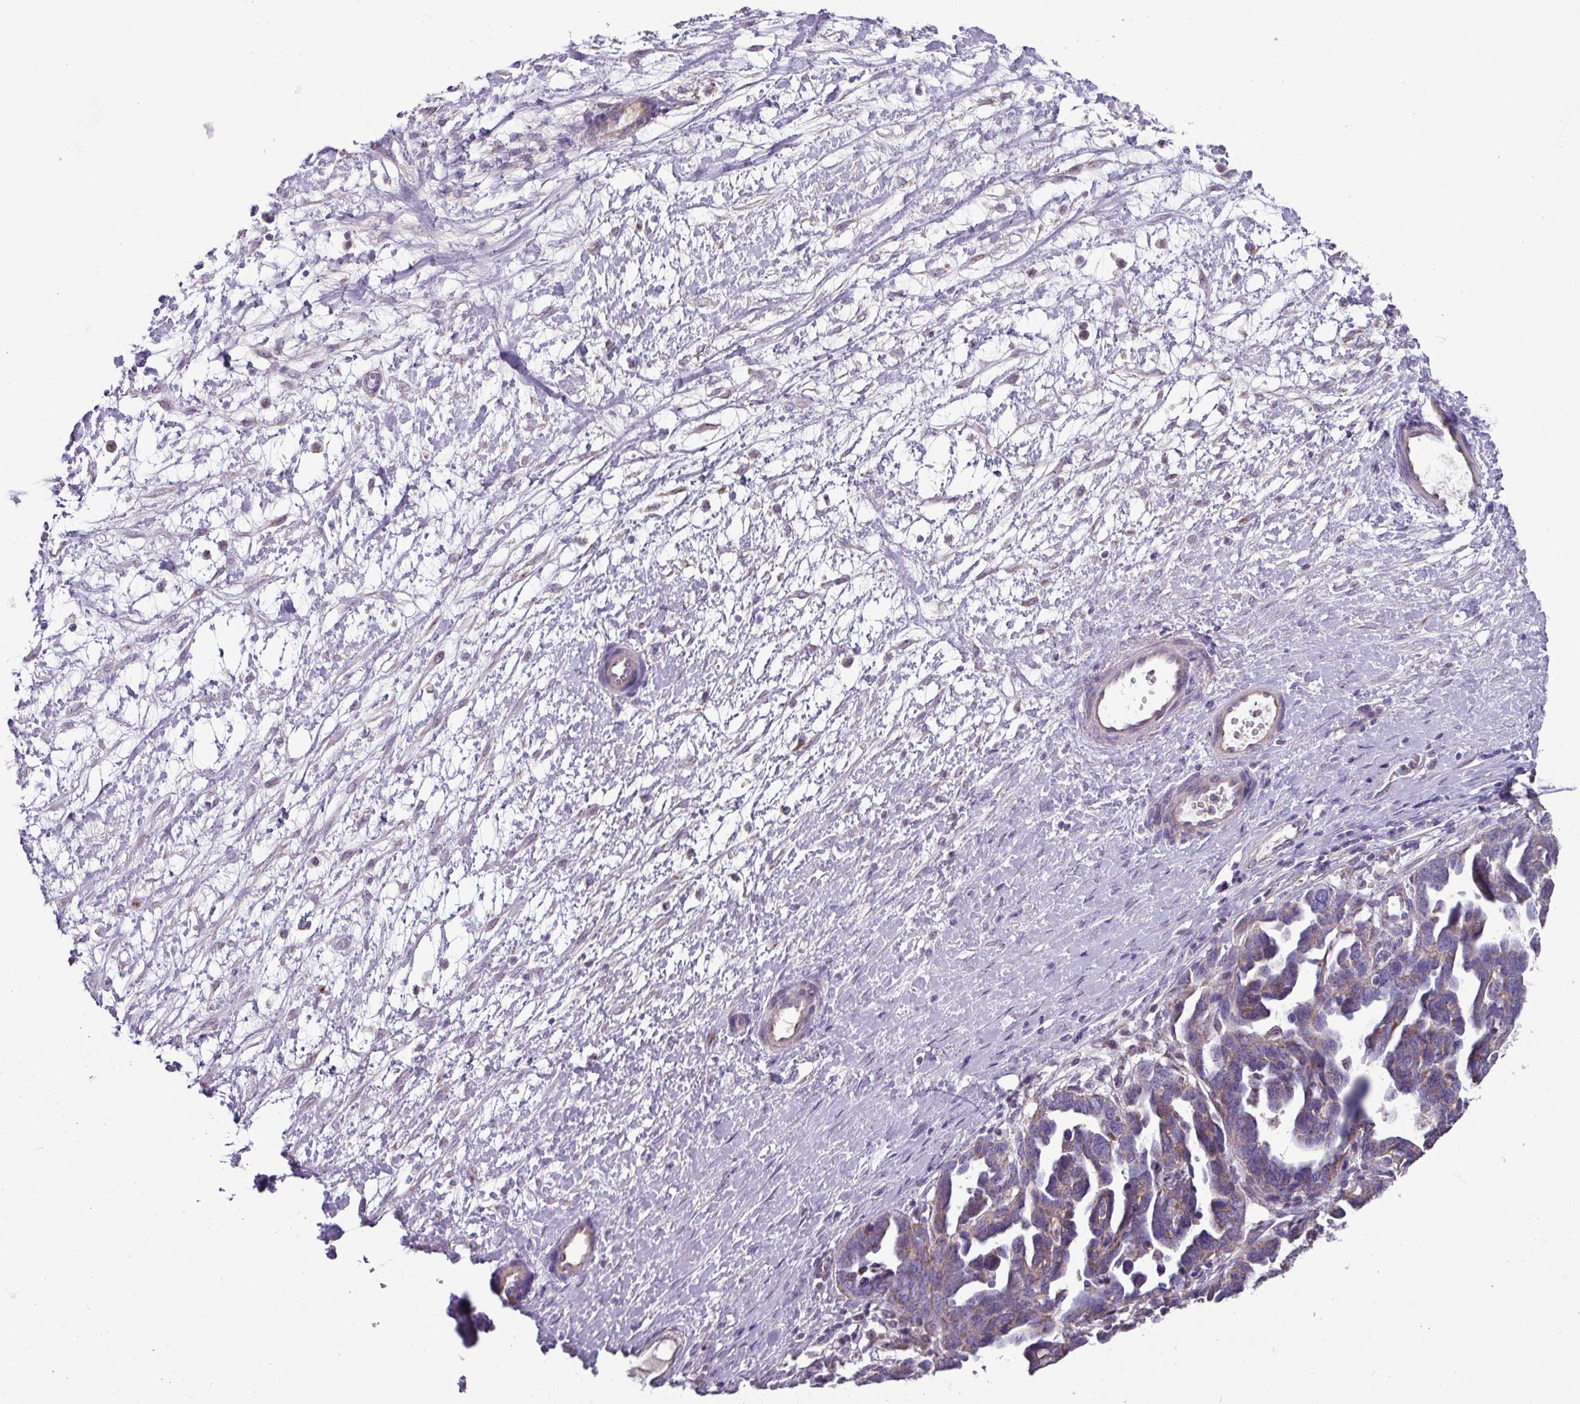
{"staining": {"intensity": "weak", "quantity": "25%-75%", "location": "cytoplasmic/membranous"}, "tissue": "ovarian cancer", "cell_type": "Tumor cells", "image_type": "cancer", "snomed": [{"axis": "morphology", "description": "Cystadenocarcinoma, serous, NOS"}, {"axis": "topography", "description": "Ovary"}], "caption": "Protein staining by IHC exhibits weak cytoplasmic/membranous positivity in approximately 25%-75% of tumor cells in ovarian cancer.", "gene": "MT-ND4", "patient": {"sex": "female", "age": 54}}